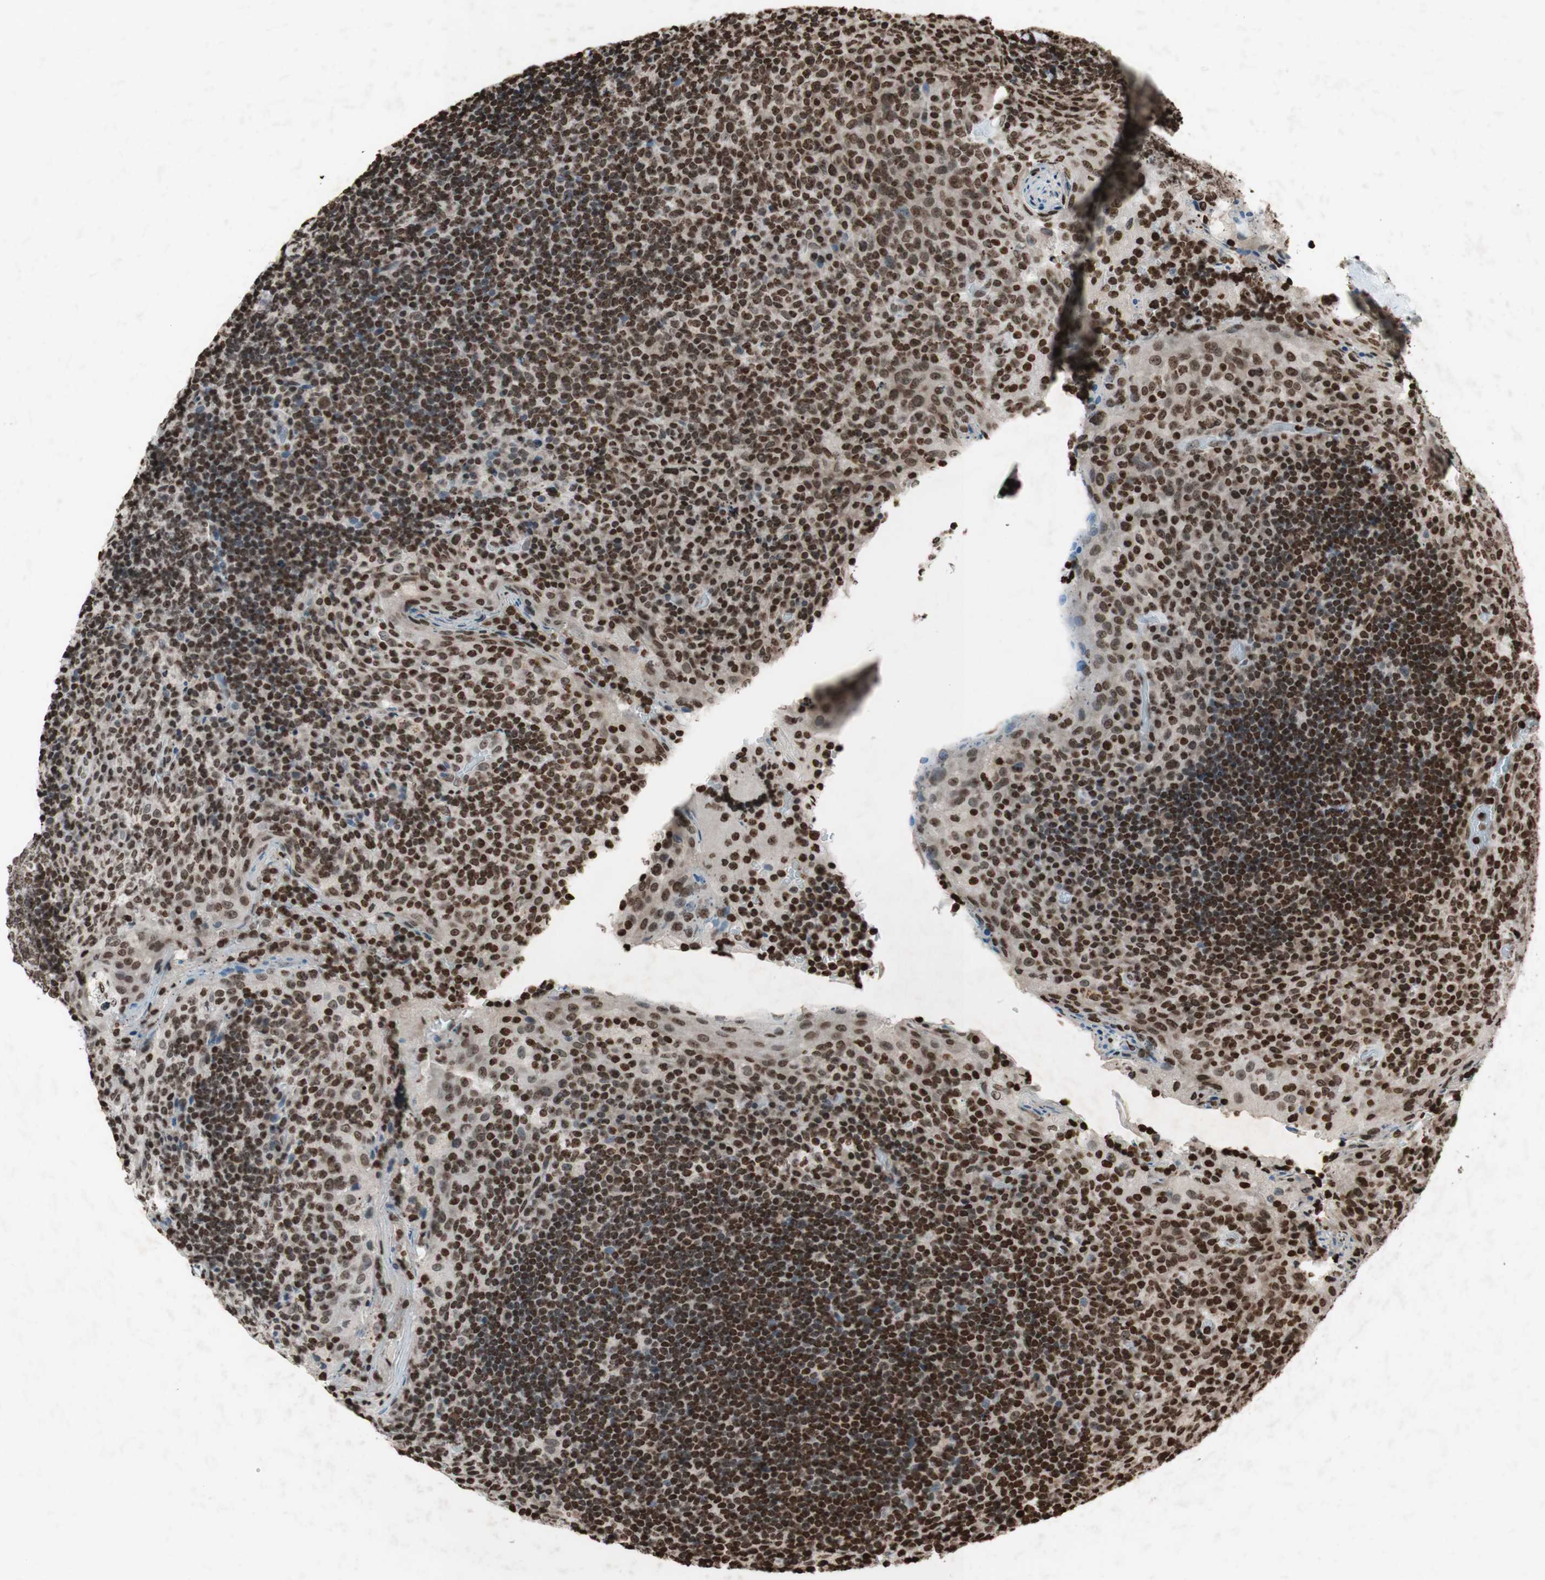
{"staining": {"intensity": "moderate", "quantity": ">75%", "location": "nuclear"}, "tissue": "tonsil", "cell_type": "Germinal center cells", "image_type": "normal", "snomed": [{"axis": "morphology", "description": "Normal tissue, NOS"}, {"axis": "topography", "description": "Tonsil"}], "caption": "An immunohistochemistry (IHC) photomicrograph of unremarkable tissue is shown. Protein staining in brown shows moderate nuclear positivity in tonsil within germinal center cells.", "gene": "NCOA3", "patient": {"sex": "male", "age": 17}}